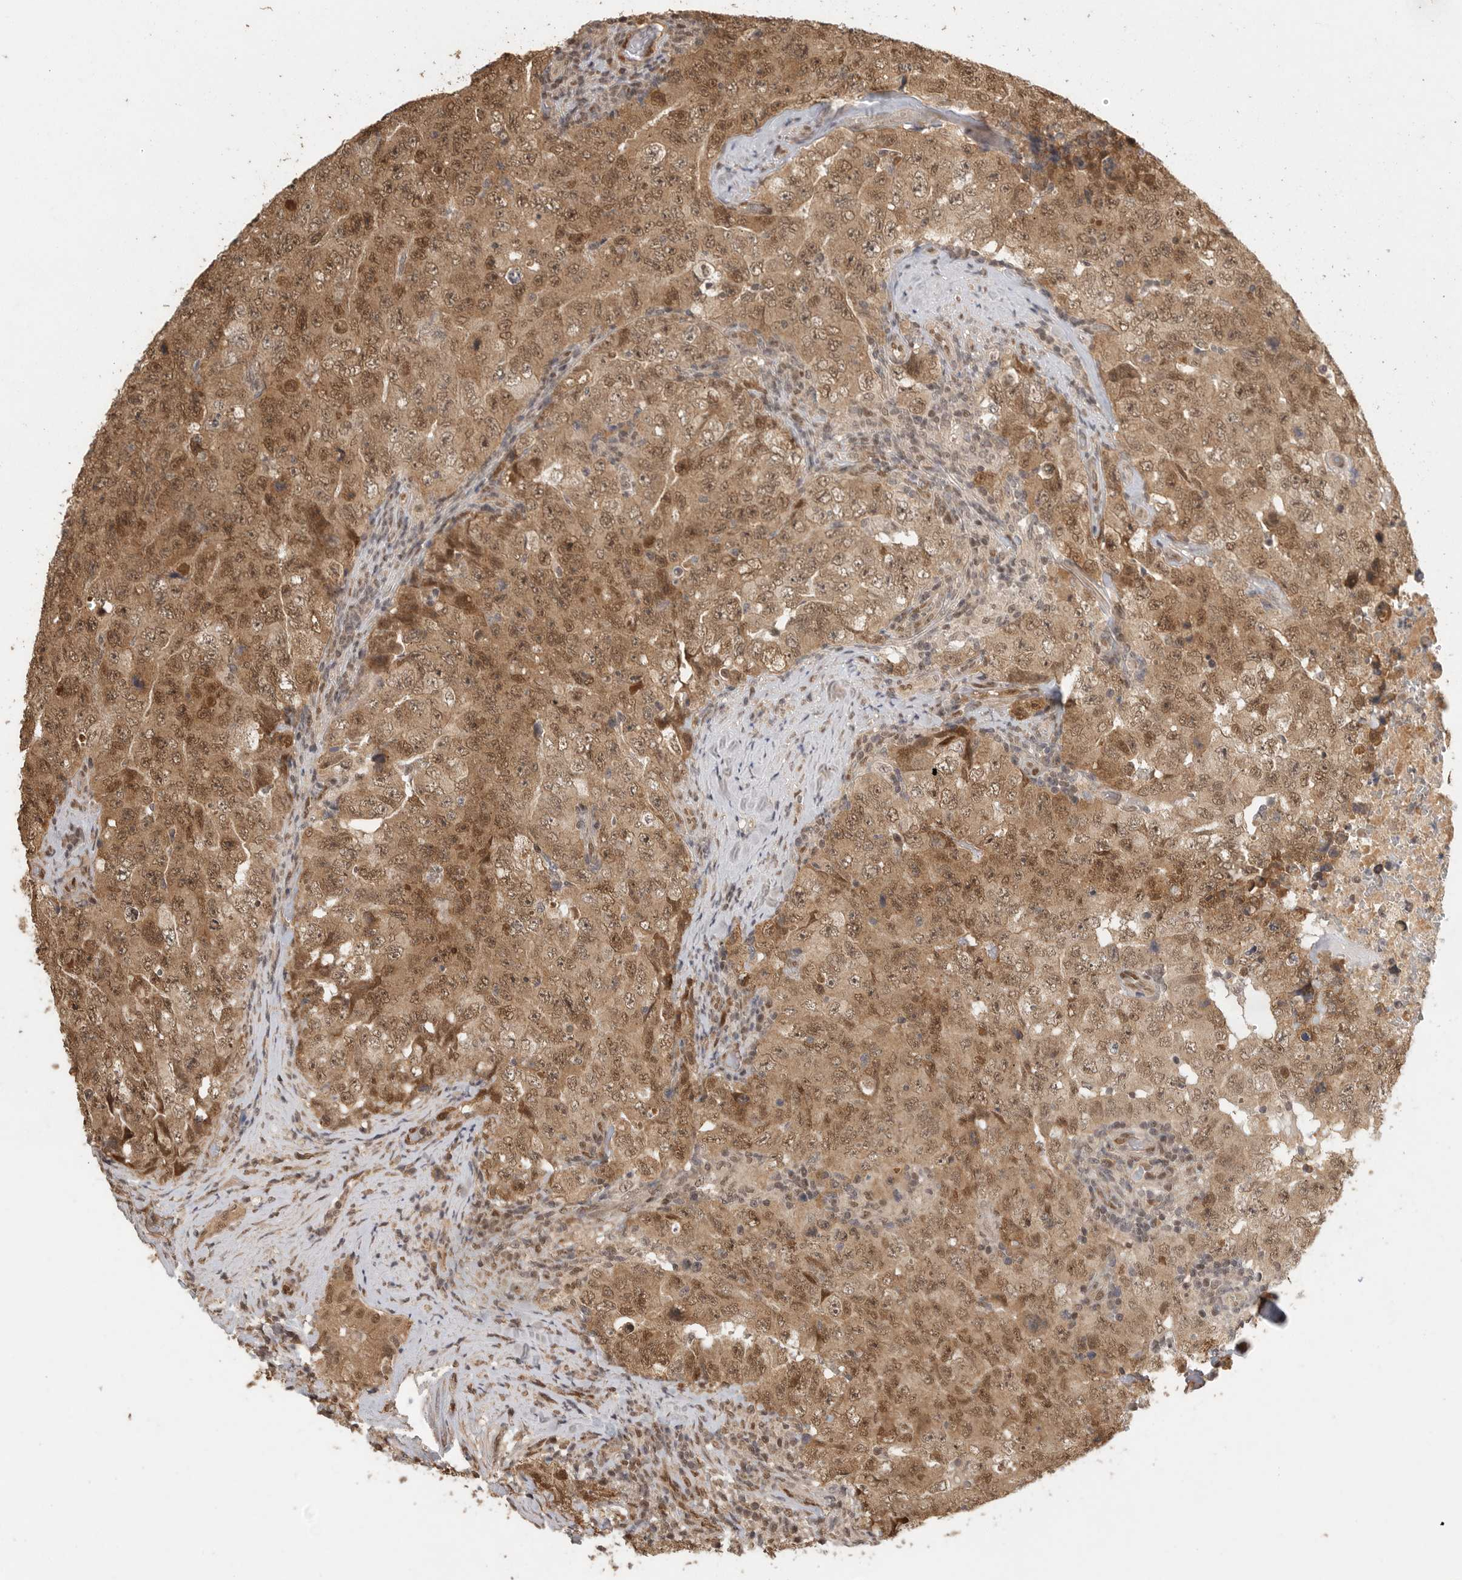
{"staining": {"intensity": "strong", "quantity": ">75%", "location": "cytoplasmic/membranous,nuclear"}, "tissue": "testis cancer", "cell_type": "Tumor cells", "image_type": "cancer", "snomed": [{"axis": "morphology", "description": "Carcinoma, Embryonal, NOS"}, {"axis": "topography", "description": "Testis"}], "caption": "Protein expression analysis of embryonal carcinoma (testis) reveals strong cytoplasmic/membranous and nuclear positivity in approximately >75% of tumor cells. Immunohistochemistry (ihc) stains the protein in brown and the nuclei are stained blue.", "gene": "DFFA", "patient": {"sex": "male", "age": 26}}